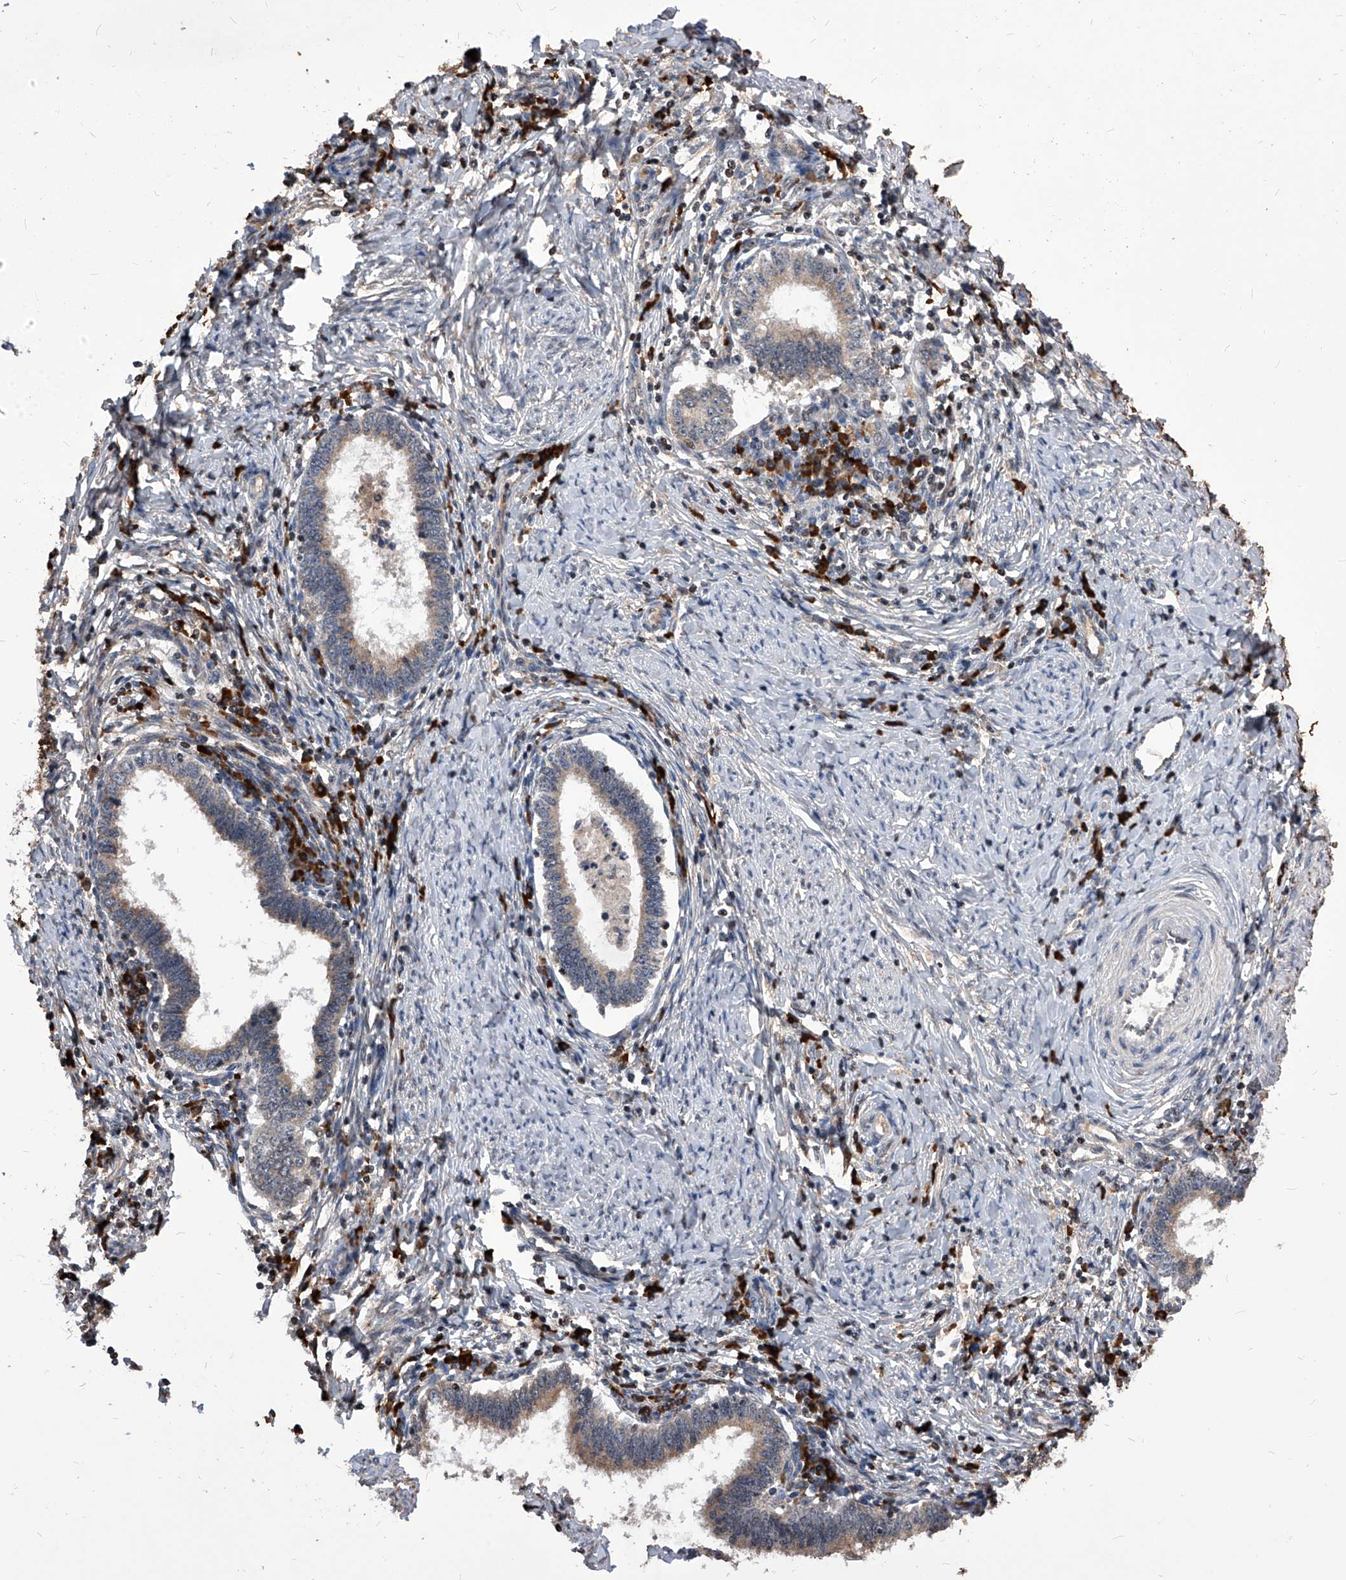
{"staining": {"intensity": "weak", "quantity": ">75%", "location": "cytoplasmic/membranous"}, "tissue": "cervical cancer", "cell_type": "Tumor cells", "image_type": "cancer", "snomed": [{"axis": "morphology", "description": "Adenocarcinoma, NOS"}, {"axis": "topography", "description": "Cervix"}], "caption": "IHC staining of adenocarcinoma (cervical), which shows low levels of weak cytoplasmic/membranous positivity in approximately >75% of tumor cells indicating weak cytoplasmic/membranous protein staining. The staining was performed using DAB (3,3'-diaminobenzidine) (brown) for protein detection and nuclei were counterstained in hematoxylin (blue).", "gene": "ID1", "patient": {"sex": "female", "age": 36}}